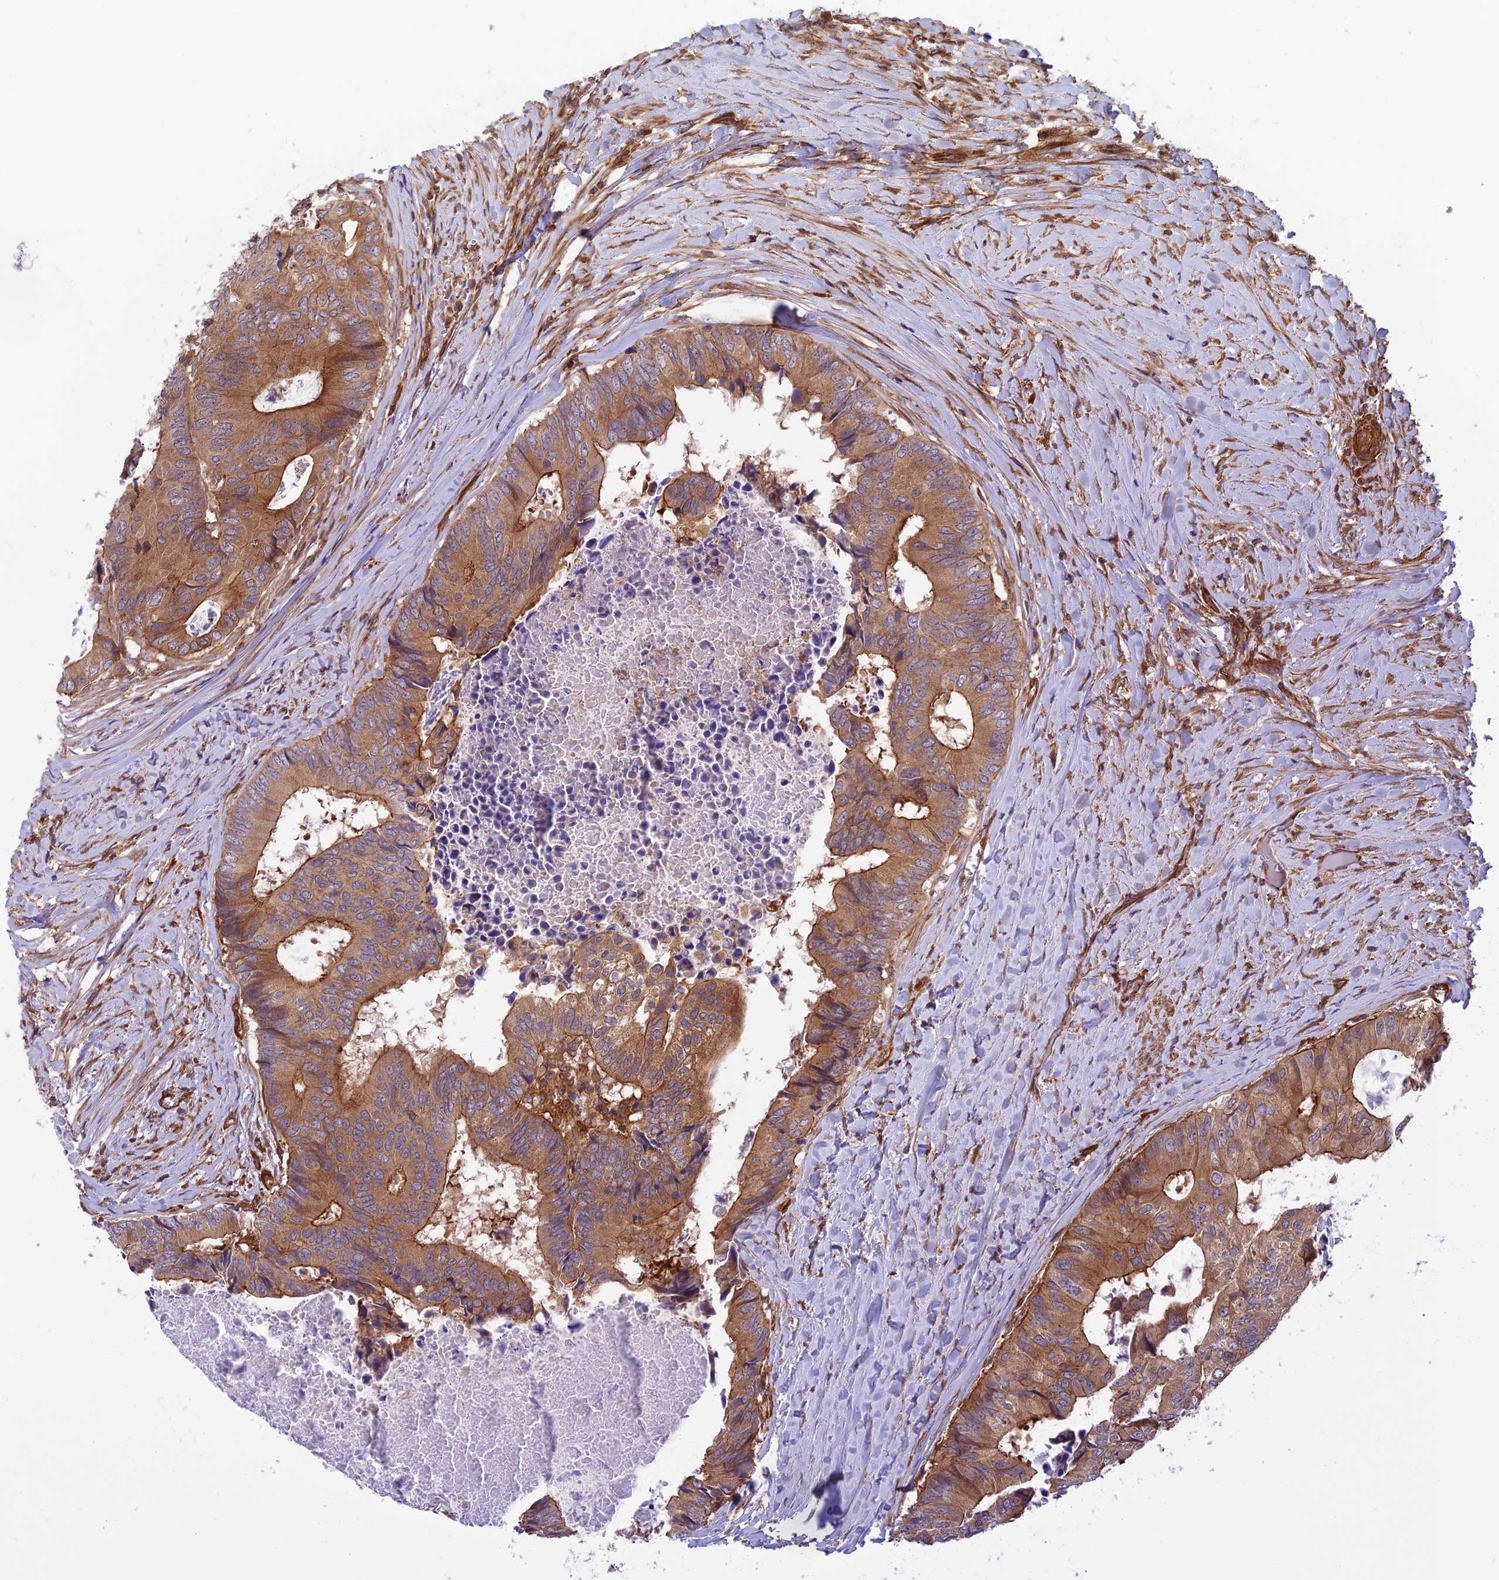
{"staining": {"intensity": "strong", "quantity": ">75%", "location": "cytoplasmic/membranous"}, "tissue": "colorectal cancer", "cell_type": "Tumor cells", "image_type": "cancer", "snomed": [{"axis": "morphology", "description": "Adenocarcinoma, NOS"}, {"axis": "topography", "description": "Colon"}], "caption": "DAB immunohistochemical staining of human colorectal cancer demonstrates strong cytoplasmic/membranous protein staining in about >75% of tumor cells.", "gene": "EVI5L", "patient": {"sex": "male", "age": 85}}